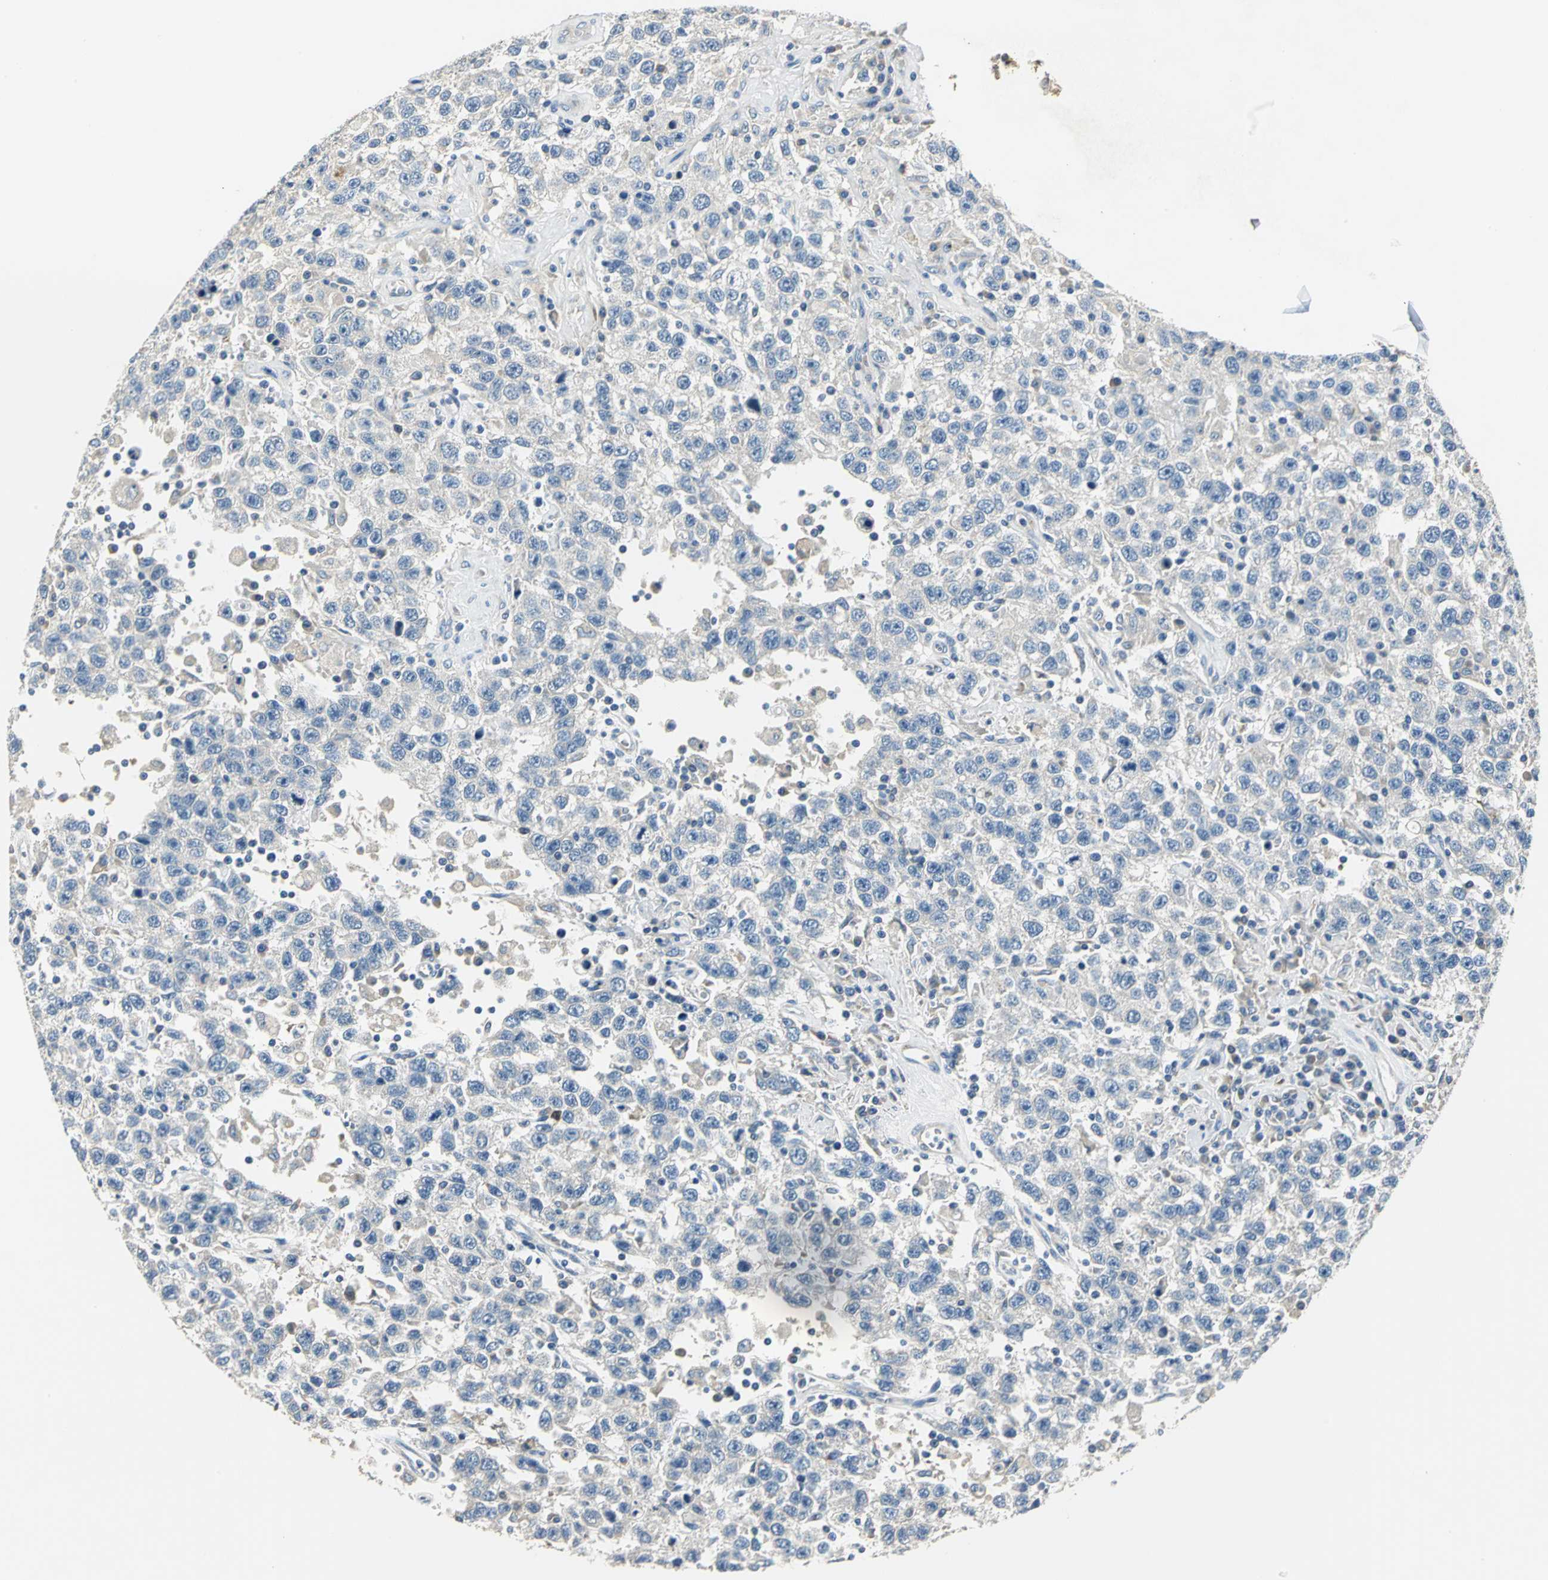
{"staining": {"intensity": "negative", "quantity": "none", "location": "none"}, "tissue": "testis cancer", "cell_type": "Tumor cells", "image_type": "cancer", "snomed": [{"axis": "morphology", "description": "Seminoma, NOS"}, {"axis": "topography", "description": "Testis"}], "caption": "Immunohistochemistry photomicrograph of human testis cancer stained for a protein (brown), which reveals no expression in tumor cells.", "gene": "B3GNT2", "patient": {"sex": "male", "age": 41}}